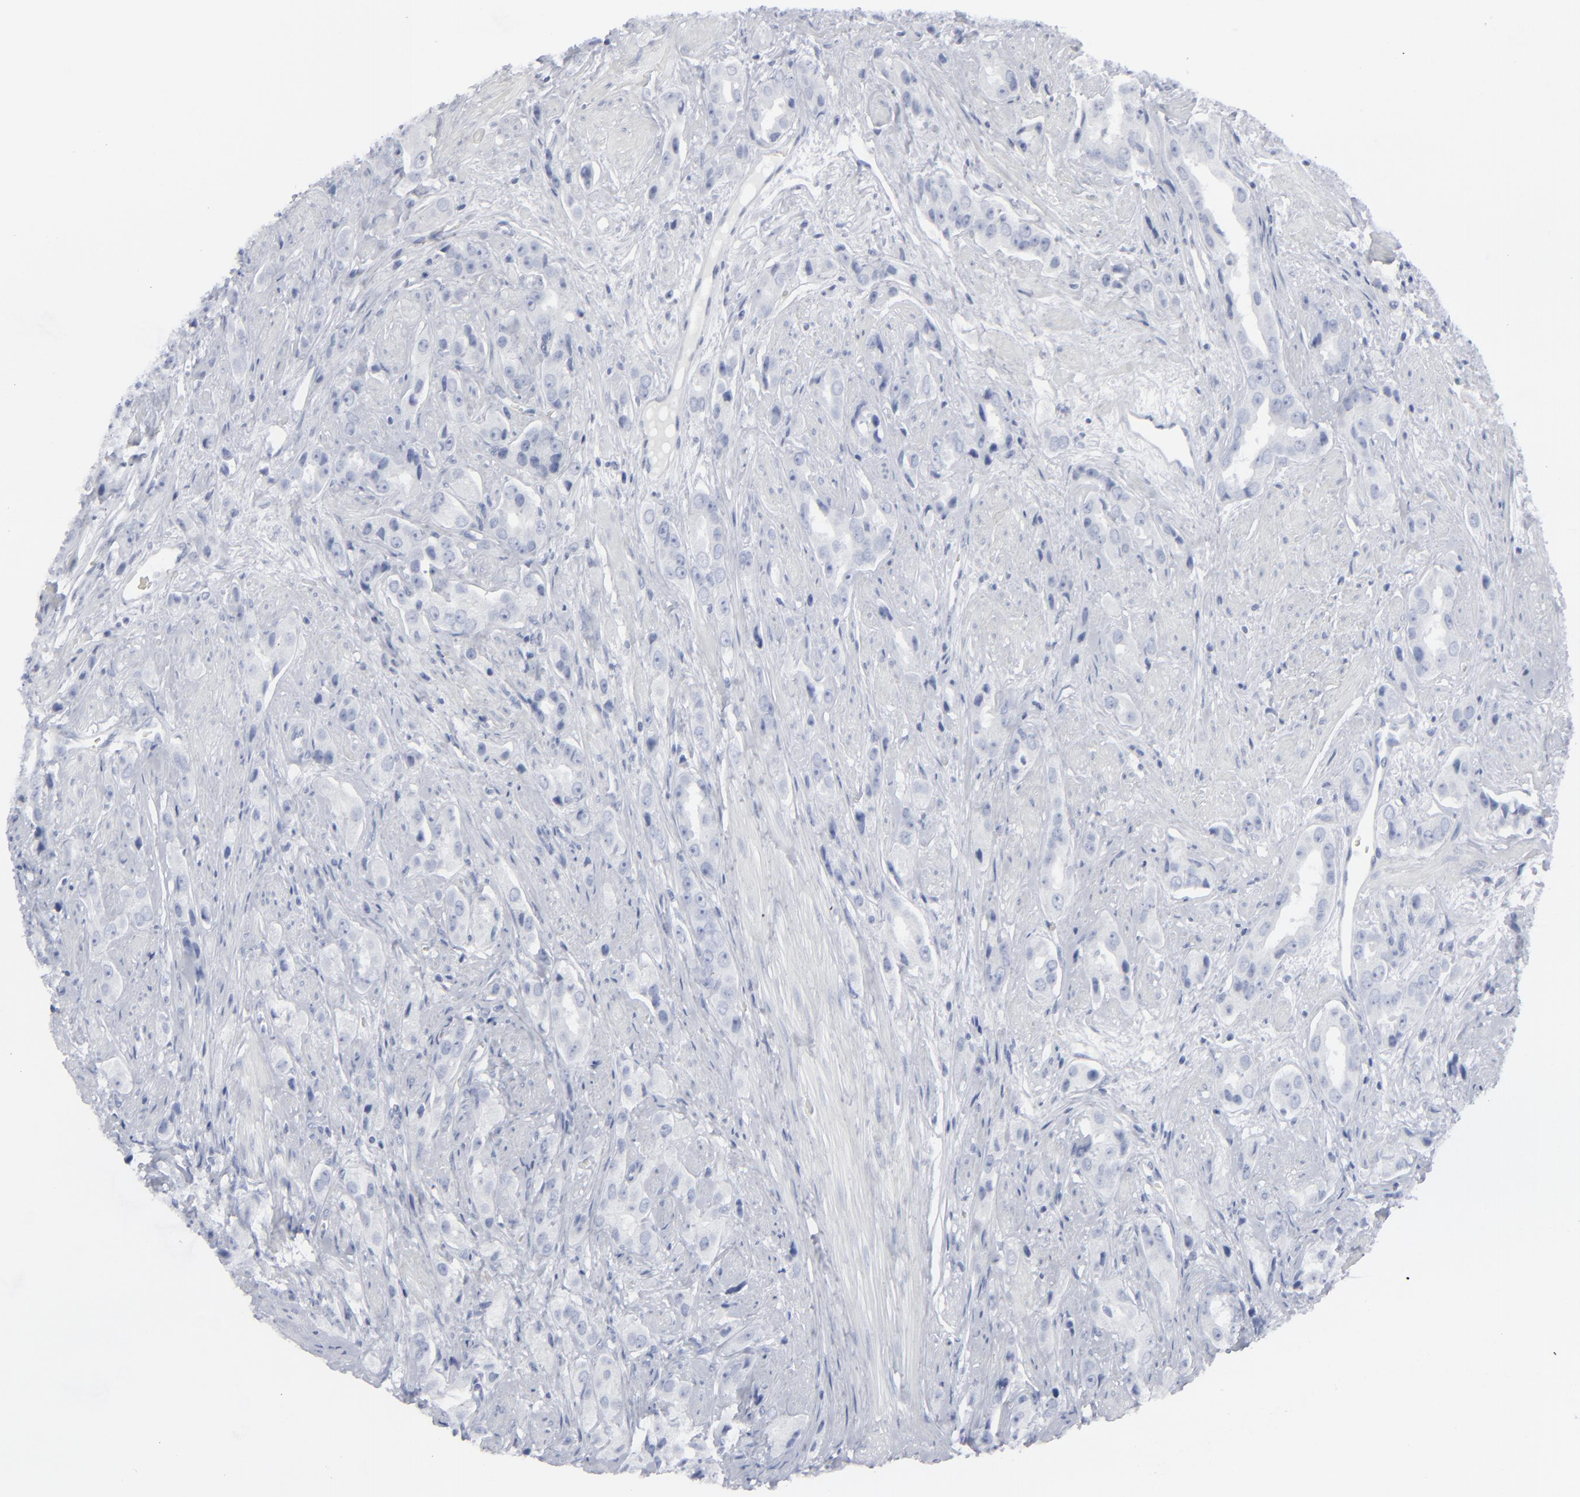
{"staining": {"intensity": "negative", "quantity": "none", "location": "none"}, "tissue": "prostate cancer", "cell_type": "Tumor cells", "image_type": "cancer", "snomed": [{"axis": "morphology", "description": "Adenocarcinoma, Medium grade"}, {"axis": "topography", "description": "Prostate"}], "caption": "Tumor cells show no significant protein expression in prostate medium-grade adenocarcinoma. The staining was performed using DAB (3,3'-diaminobenzidine) to visualize the protein expression in brown, while the nuclei were stained in blue with hematoxylin (Magnification: 20x).", "gene": "MSLN", "patient": {"sex": "male", "age": 53}}